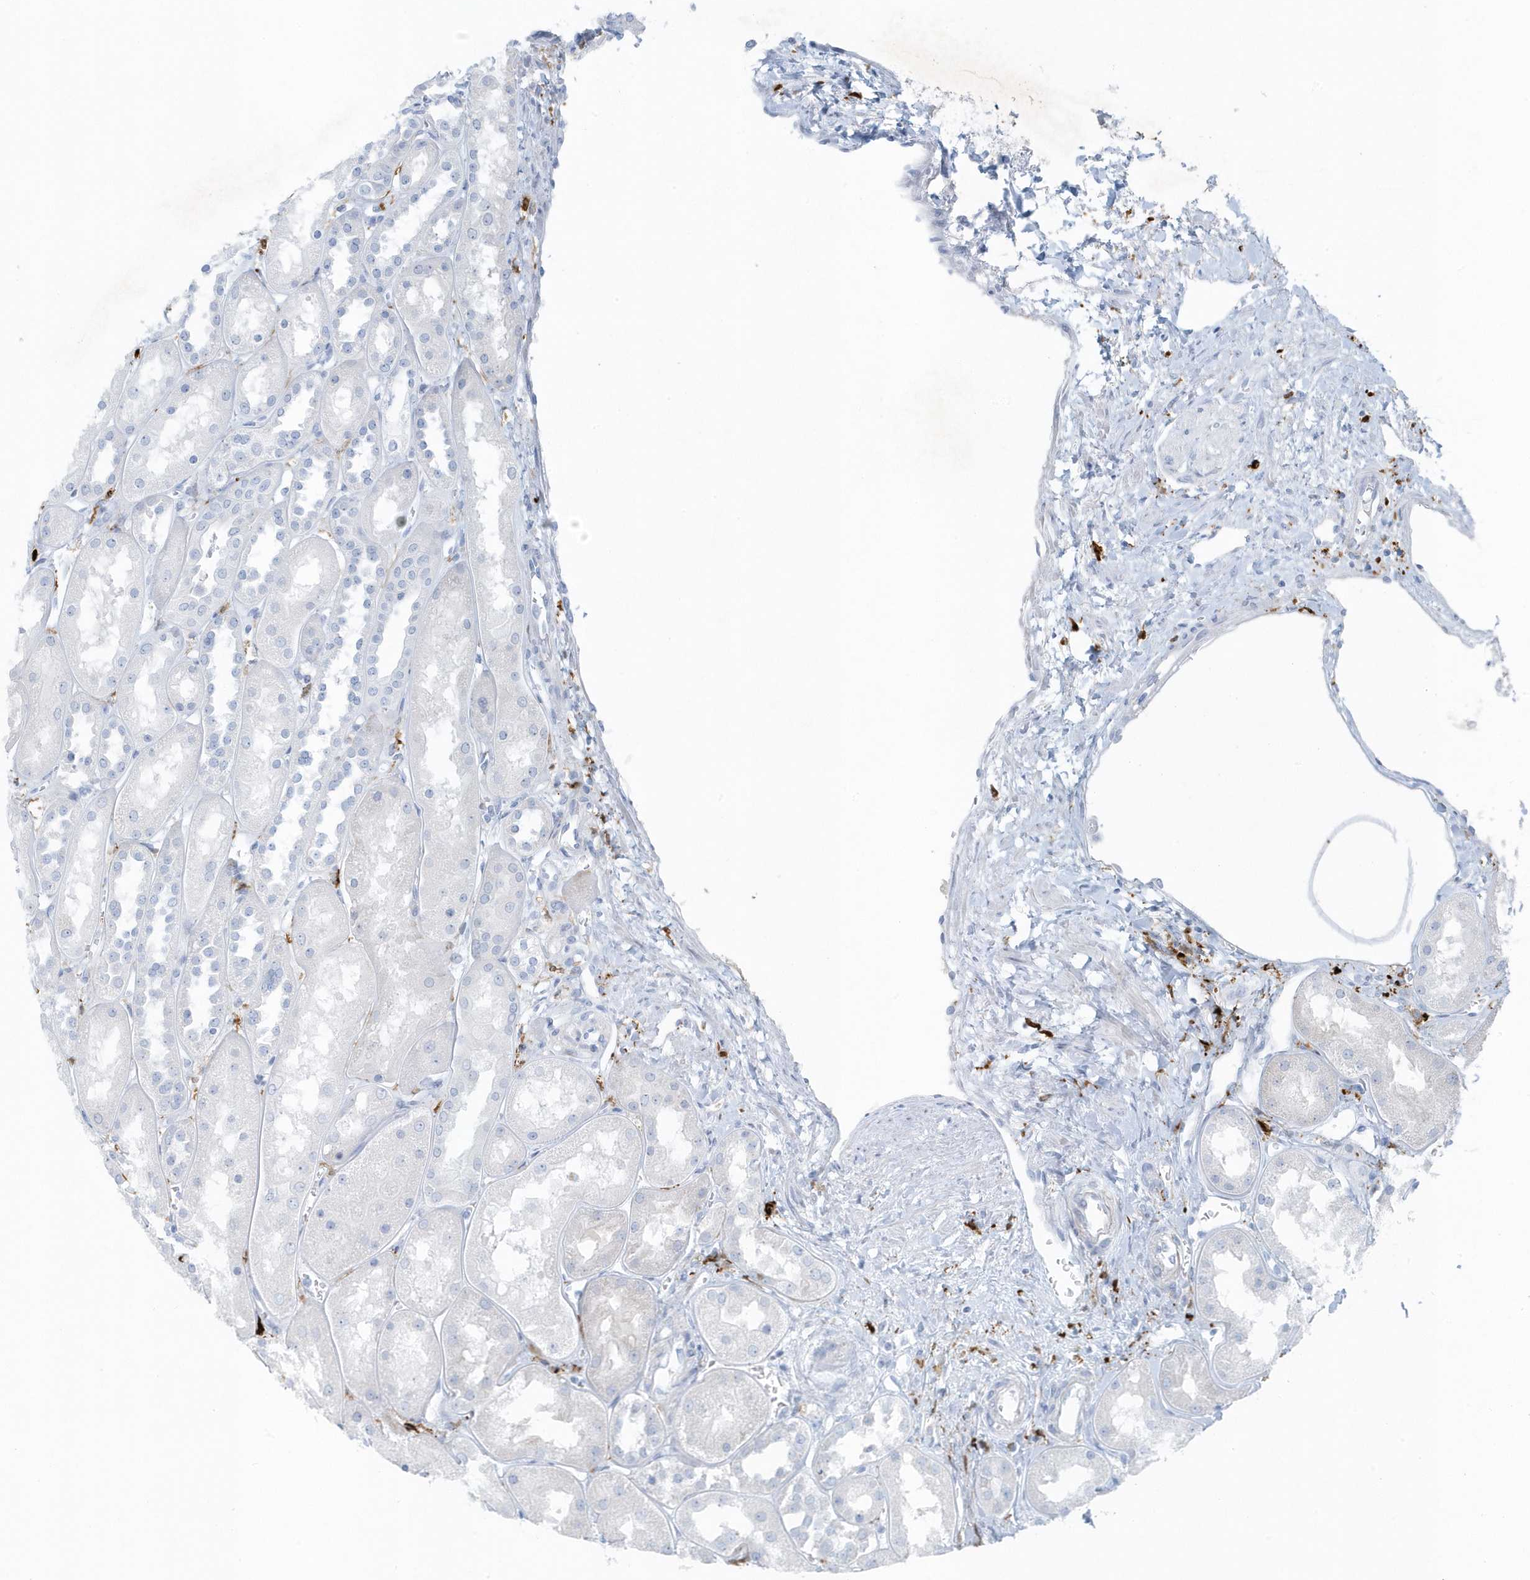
{"staining": {"intensity": "negative", "quantity": "none", "location": "none"}, "tissue": "kidney", "cell_type": "Cells in glomeruli", "image_type": "normal", "snomed": [{"axis": "morphology", "description": "Normal tissue, NOS"}, {"axis": "topography", "description": "Kidney"}], "caption": "Cells in glomeruli are negative for protein expression in benign human kidney. (Brightfield microscopy of DAB (3,3'-diaminobenzidine) immunohistochemistry at high magnification).", "gene": "FAM98A", "patient": {"sex": "male", "age": 70}}